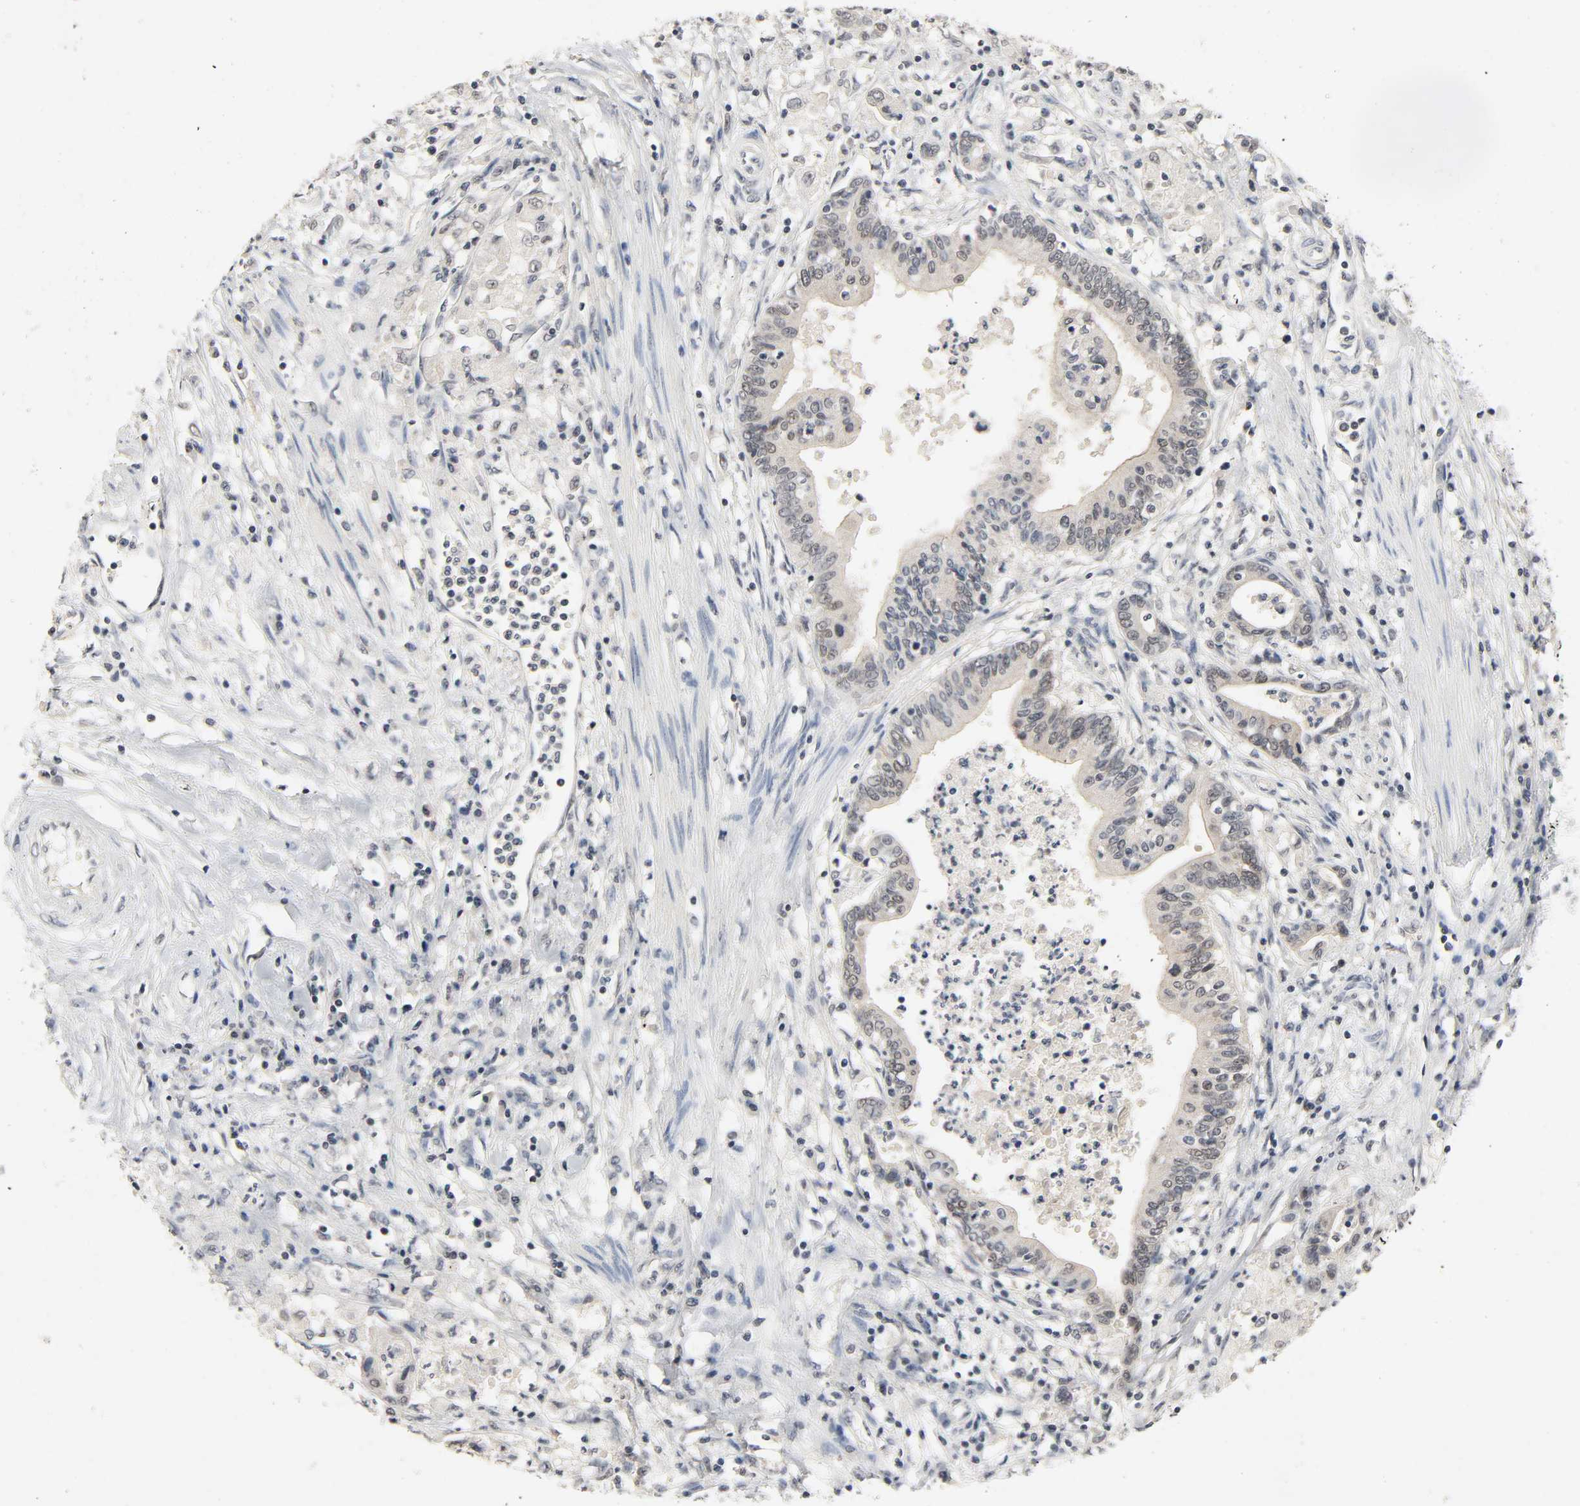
{"staining": {"intensity": "weak", "quantity": "<25%", "location": "nuclear"}, "tissue": "pancreatic cancer", "cell_type": "Tumor cells", "image_type": "cancer", "snomed": [{"axis": "morphology", "description": "Adenocarcinoma, NOS"}, {"axis": "topography", "description": "Pancreas"}], "caption": "Pancreatic cancer (adenocarcinoma) stained for a protein using IHC displays no staining tumor cells.", "gene": "MAPKAPK5", "patient": {"sex": "female", "age": 48}}